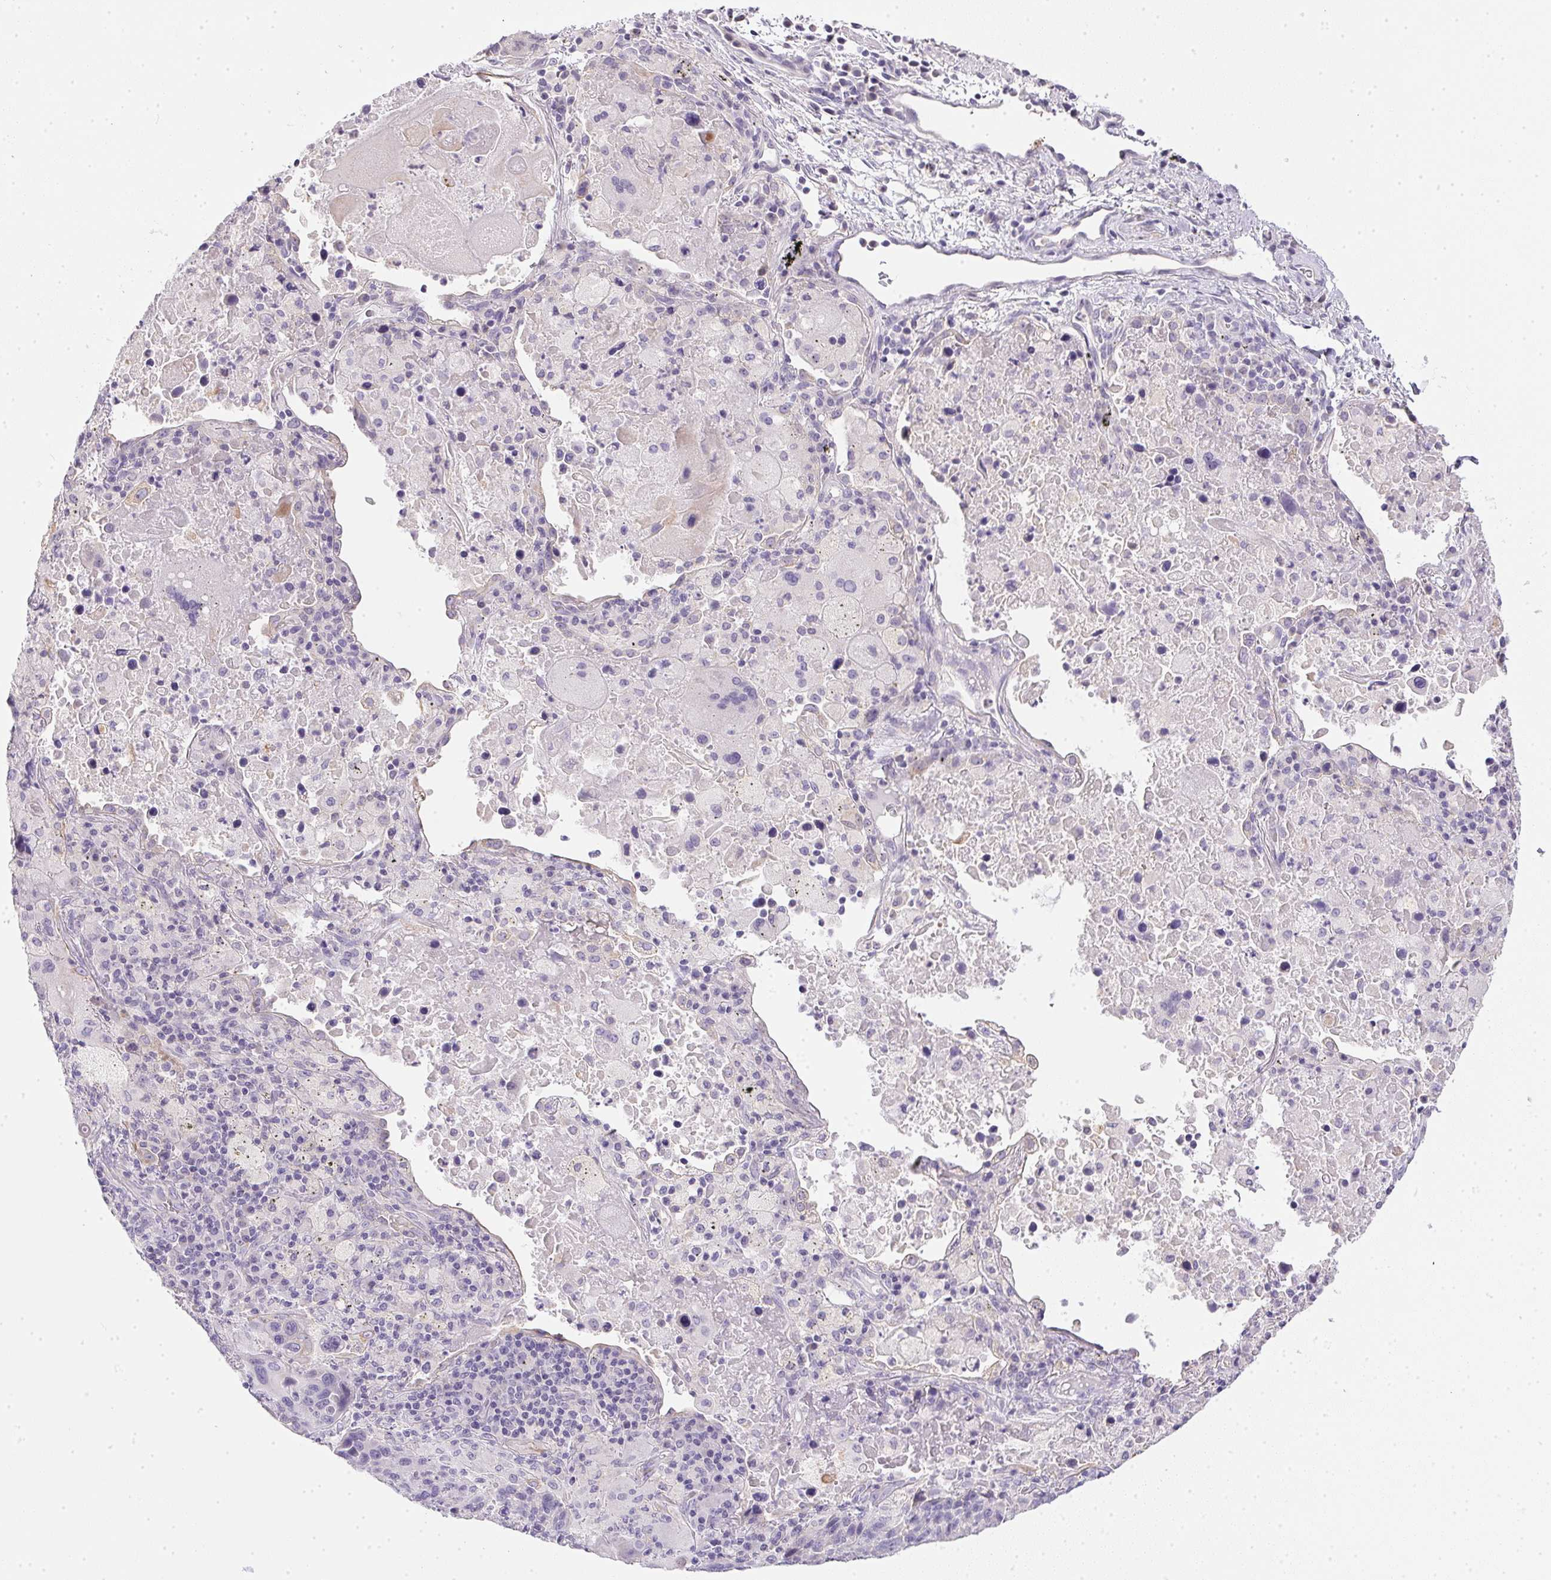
{"staining": {"intensity": "negative", "quantity": "none", "location": "none"}, "tissue": "lung cancer", "cell_type": "Tumor cells", "image_type": "cancer", "snomed": [{"axis": "morphology", "description": "Squamous cell carcinoma, NOS"}, {"axis": "topography", "description": "Lung"}], "caption": "This is an immunohistochemistry (IHC) micrograph of lung squamous cell carcinoma. There is no positivity in tumor cells.", "gene": "SLC17A7", "patient": {"sex": "male", "age": 68}}